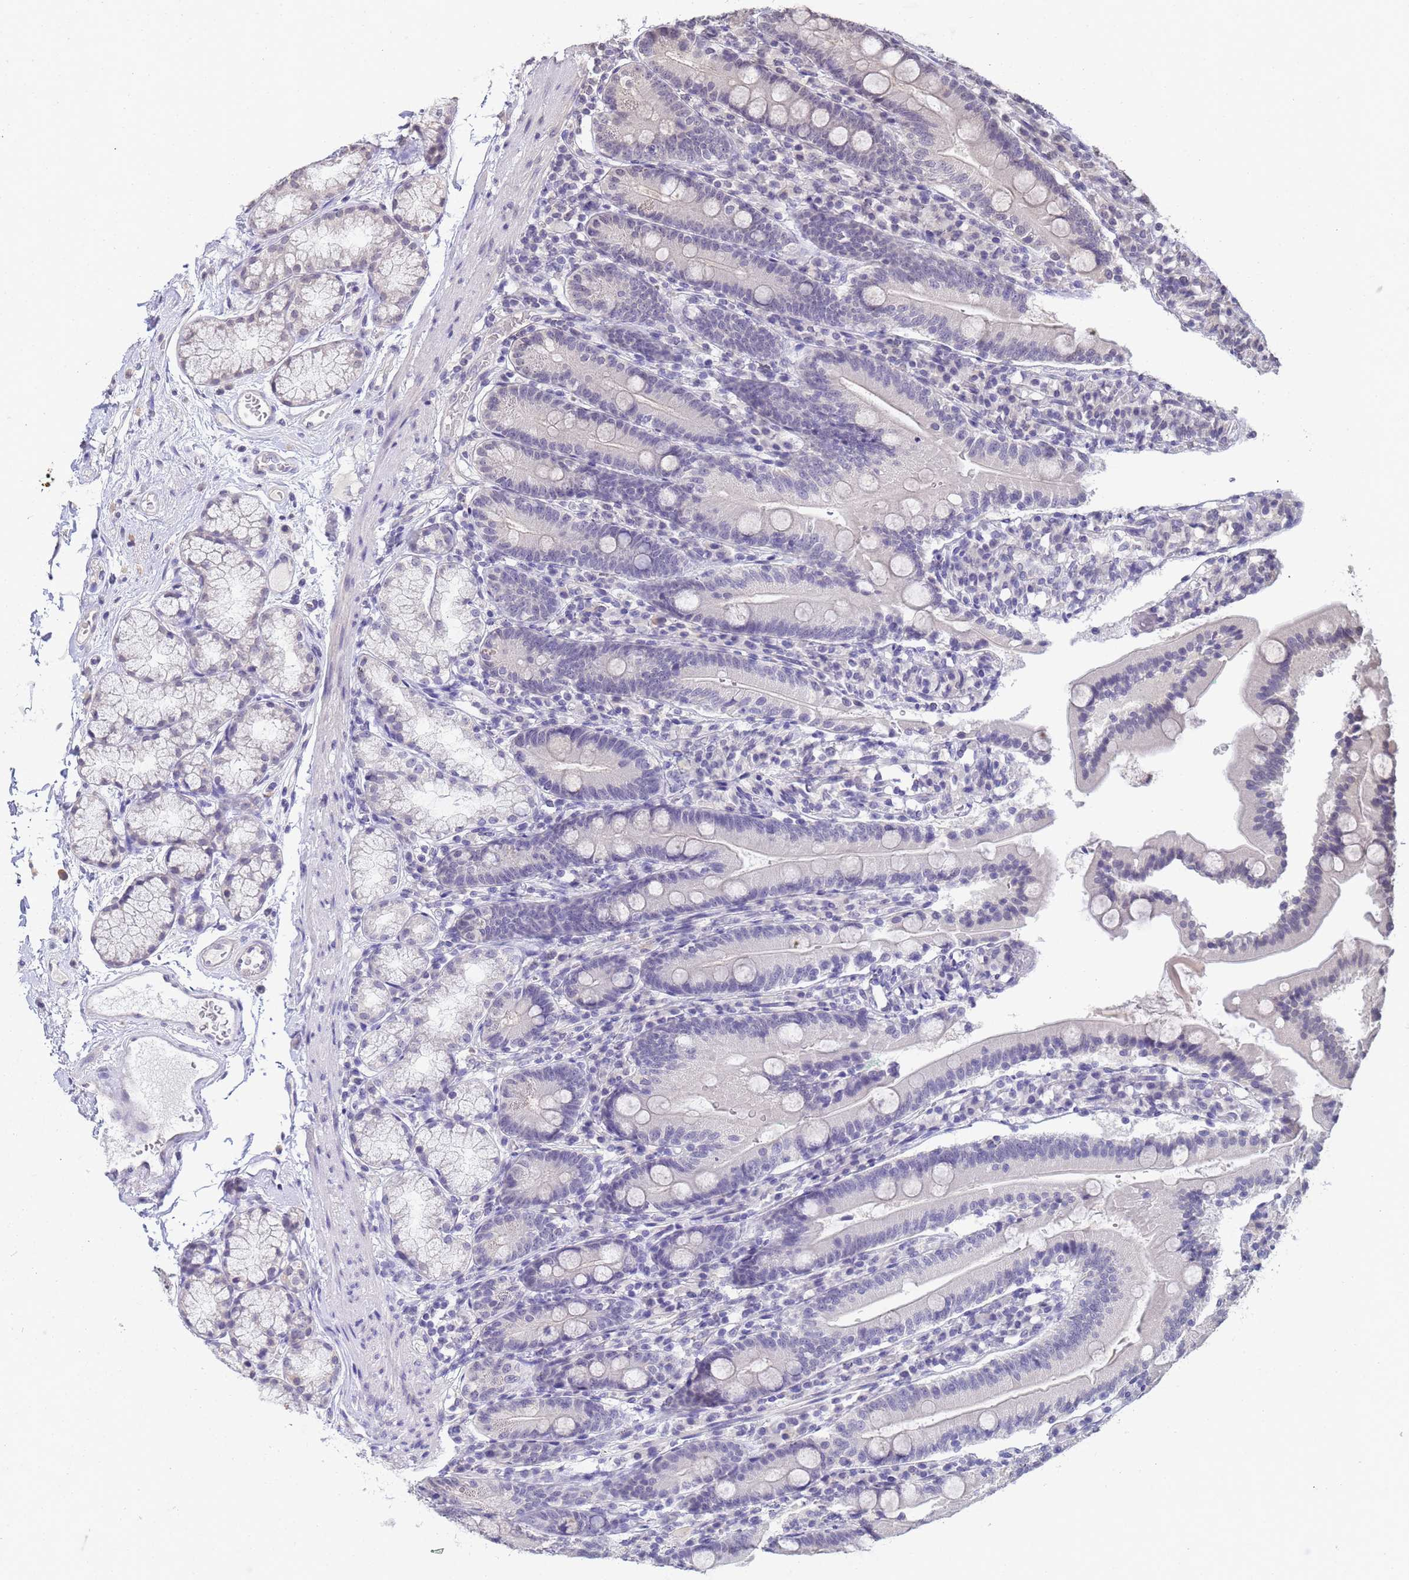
{"staining": {"intensity": "negative", "quantity": "none", "location": "none"}, "tissue": "duodenum", "cell_type": "Glandular cells", "image_type": "normal", "snomed": [{"axis": "morphology", "description": "Normal tissue, NOS"}, {"axis": "topography", "description": "Duodenum"}], "caption": "Immunohistochemistry photomicrograph of benign duodenum stained for a protein (brown), which demonstrates no expression in glandular cells. (IHC, brightfield microscopy, high magnification).", "gene": "MYL7", "patient": {"sex": "female", "age": 67}}